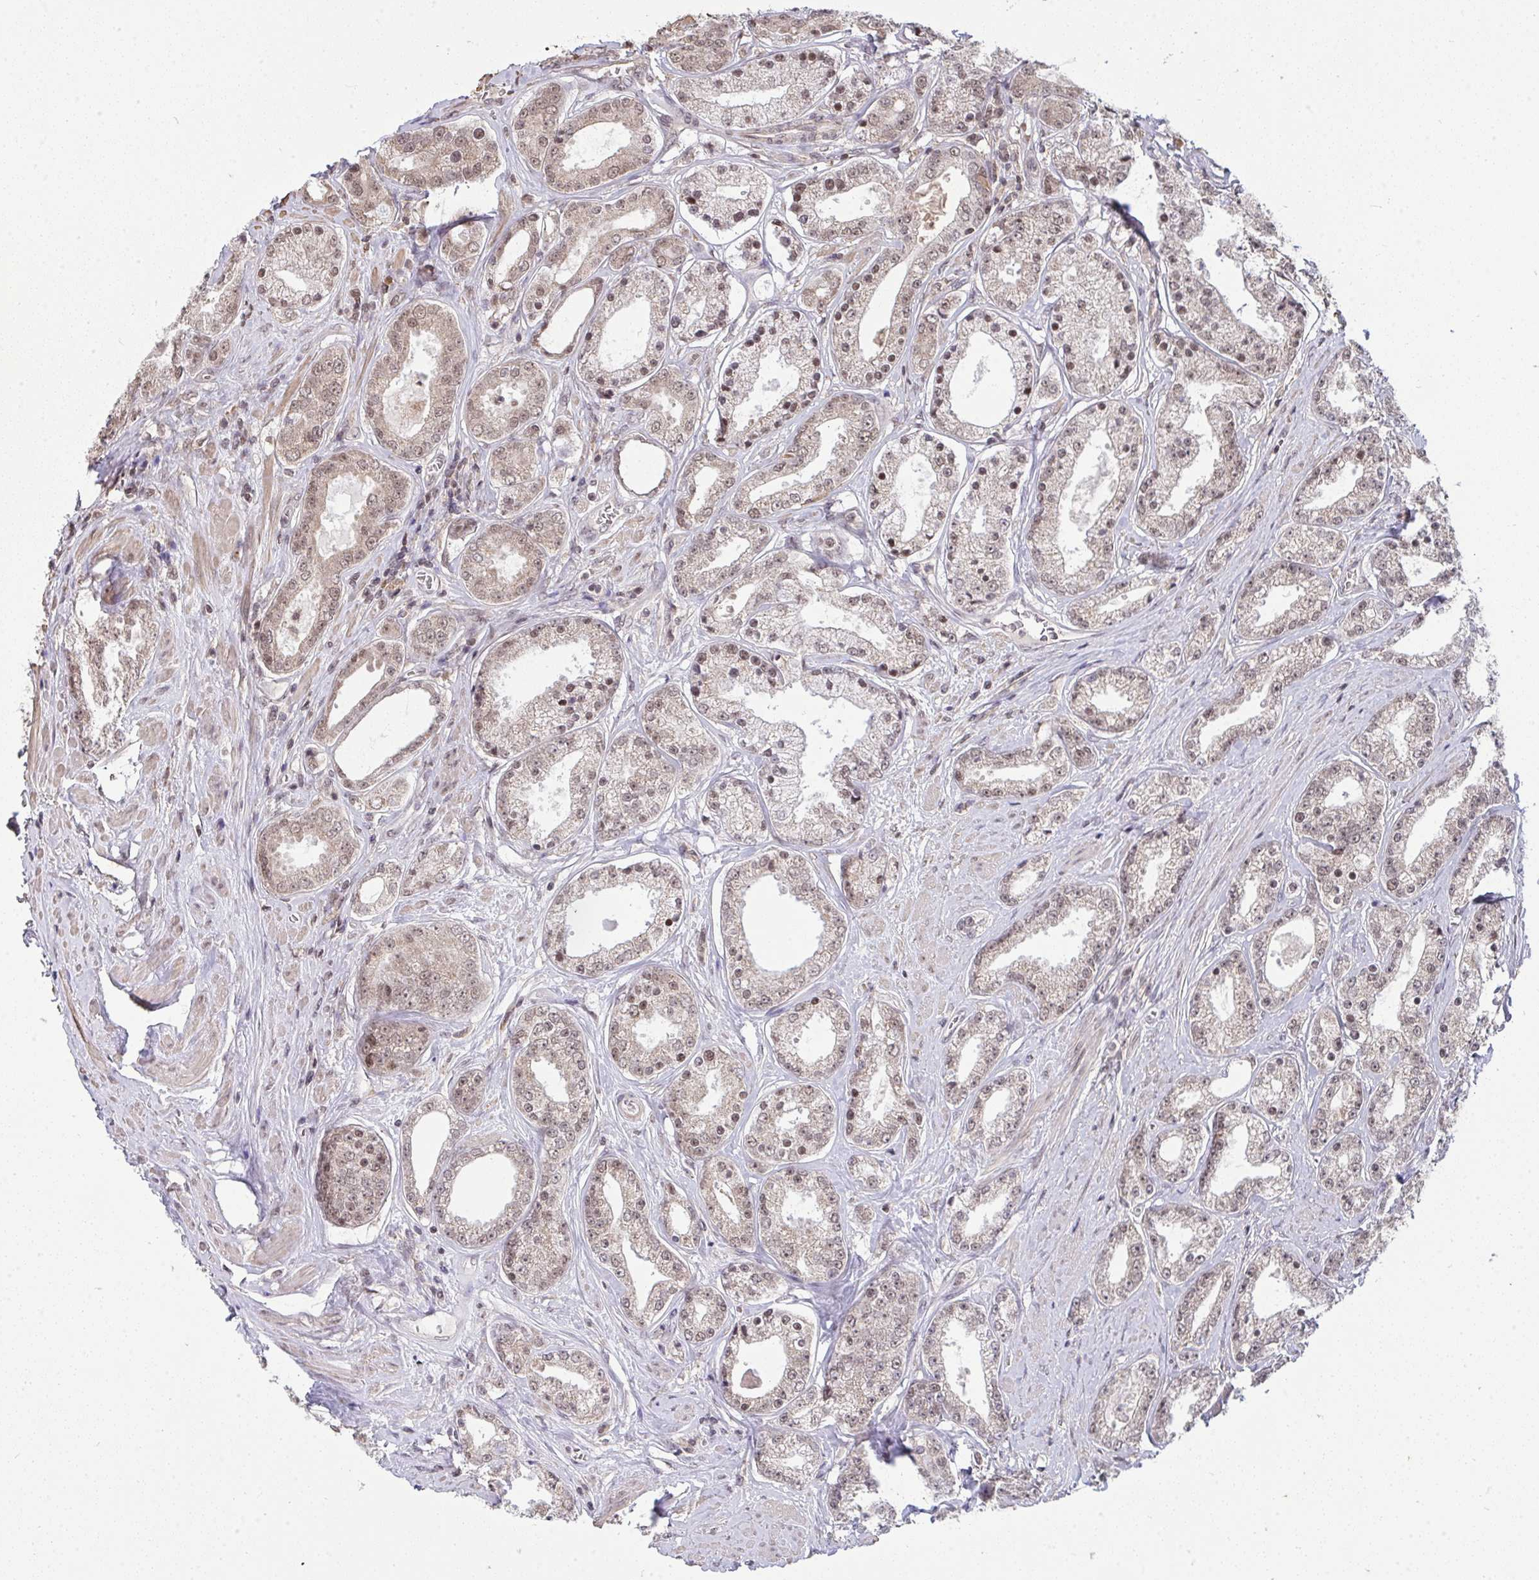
{"staining": {"intensity": "weak", "quantity": ">75%", "location": "cytoplasmic/membranous,nuclear"}, "tissue": "prostate cancer", "cell_type": "Tumor cells", "image_type": "cancer", "snomed": [{"axis": "morphology", "description": "Adenocarcinoma, High grade"}, {"axis": "topography", "description": "Prostate"}], "caption": "A high-resolution image shows immunohistochemistry (IHC) staining of high-grade adenocarcinoma (prostate), which reveals weak cytoplasmic/membranous and nuclear expression in about >75% of tumor cells.", "gene": "SAP30", "patient": {"sex": "male", "age": 66}}